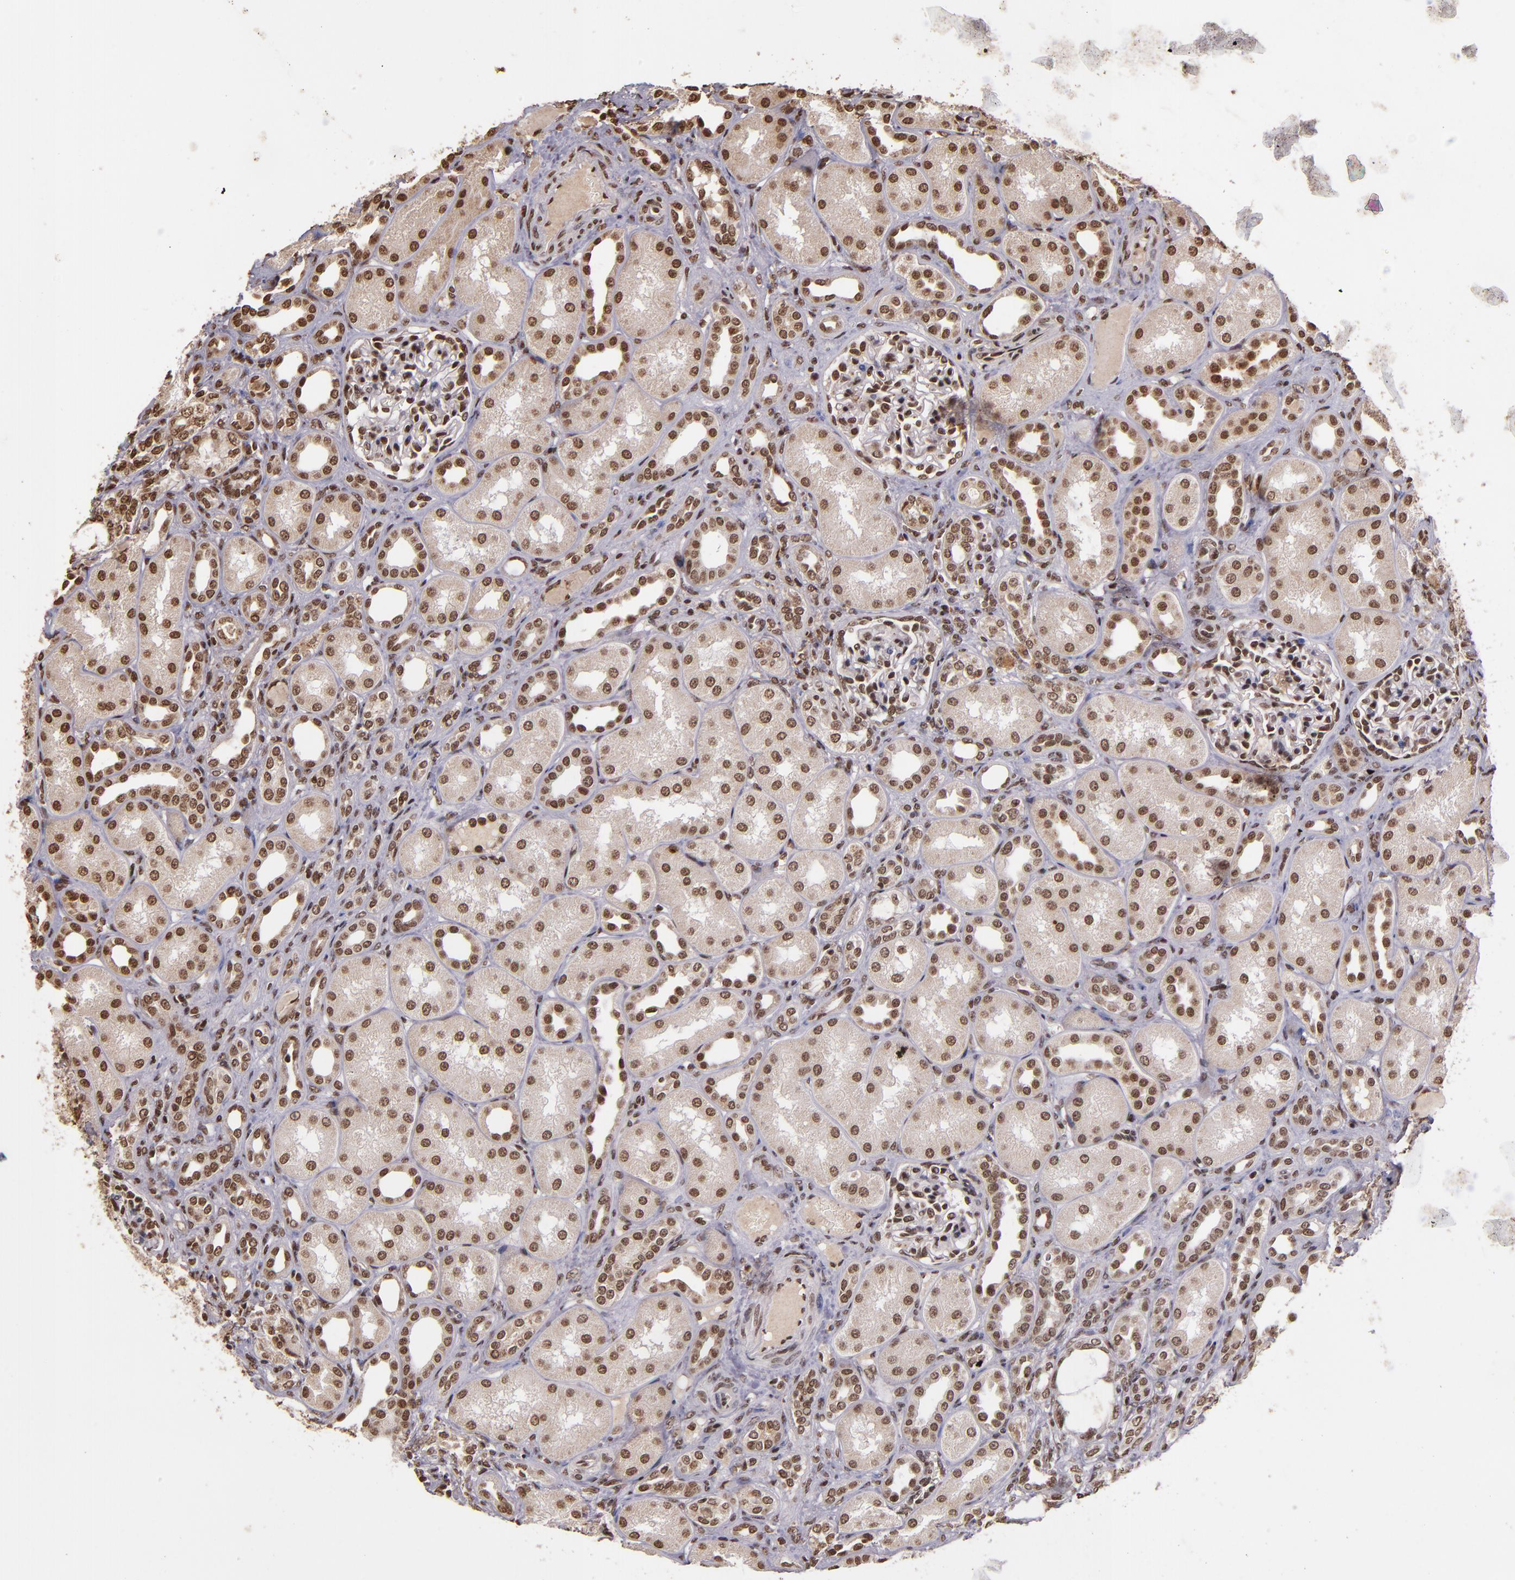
{"staining": {"intensity": "weak", "quantity": "<25%", "location": "nuclear"}, "tissue": "kidney", "cell_type": "Cells in glomeruli", "image_type": "normal", "snomed": [{"axis": "morphology", "description": "Normal tissue, NOS"}, {"axis": "topography", "description": "Kidney"}], "caption": "IHC photomicrograph of unremarkable kidney: human kidney stained with DAB (3,3'-diaminobenzidine) reveals no significant protein expression in cells in glomeruli.", "gene": "CUL3", "patient": {"sex": "male", "age": 7}}